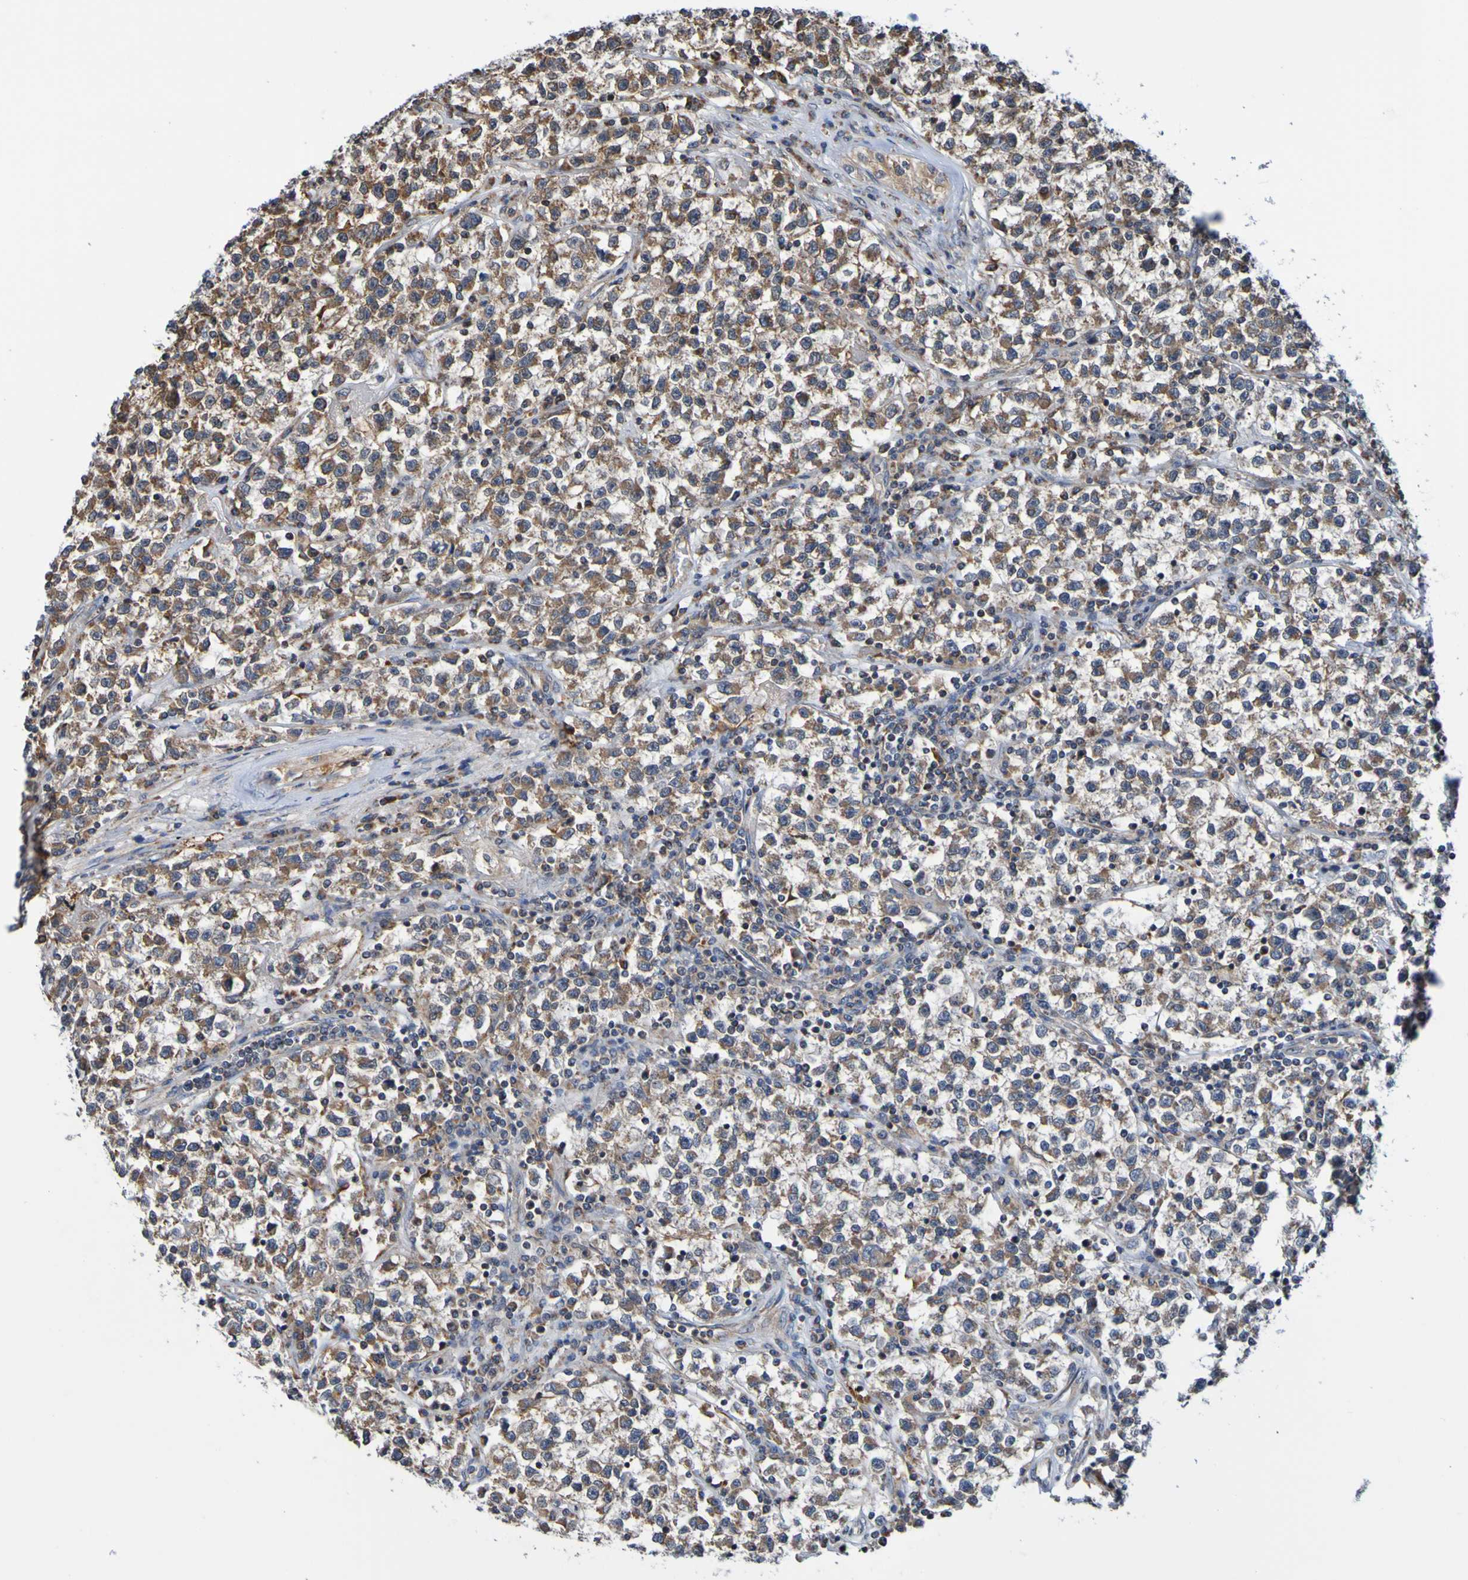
{"staining": {"intensity": "moderate", "quantity": ">75%", "location": "cytoplasmic/membranous"}, "tissue": "testis cancer", "cell_type": "Tumor cells", "image_type": "cancer", "snomed": [{"axis": "morphology", "description": "Seminoma, NOS"}, {"axis": "topography", "description": "Testis"}], "caption": "A brown stain labels moderate cytoplasmic/membranous positivity of a protein in human testis seminoma tumor cells. (DAB IHC with brightfield microscopy, high magnification).", "gene": "AXIN1", "patient": {"sex": "male", "age": 22}}